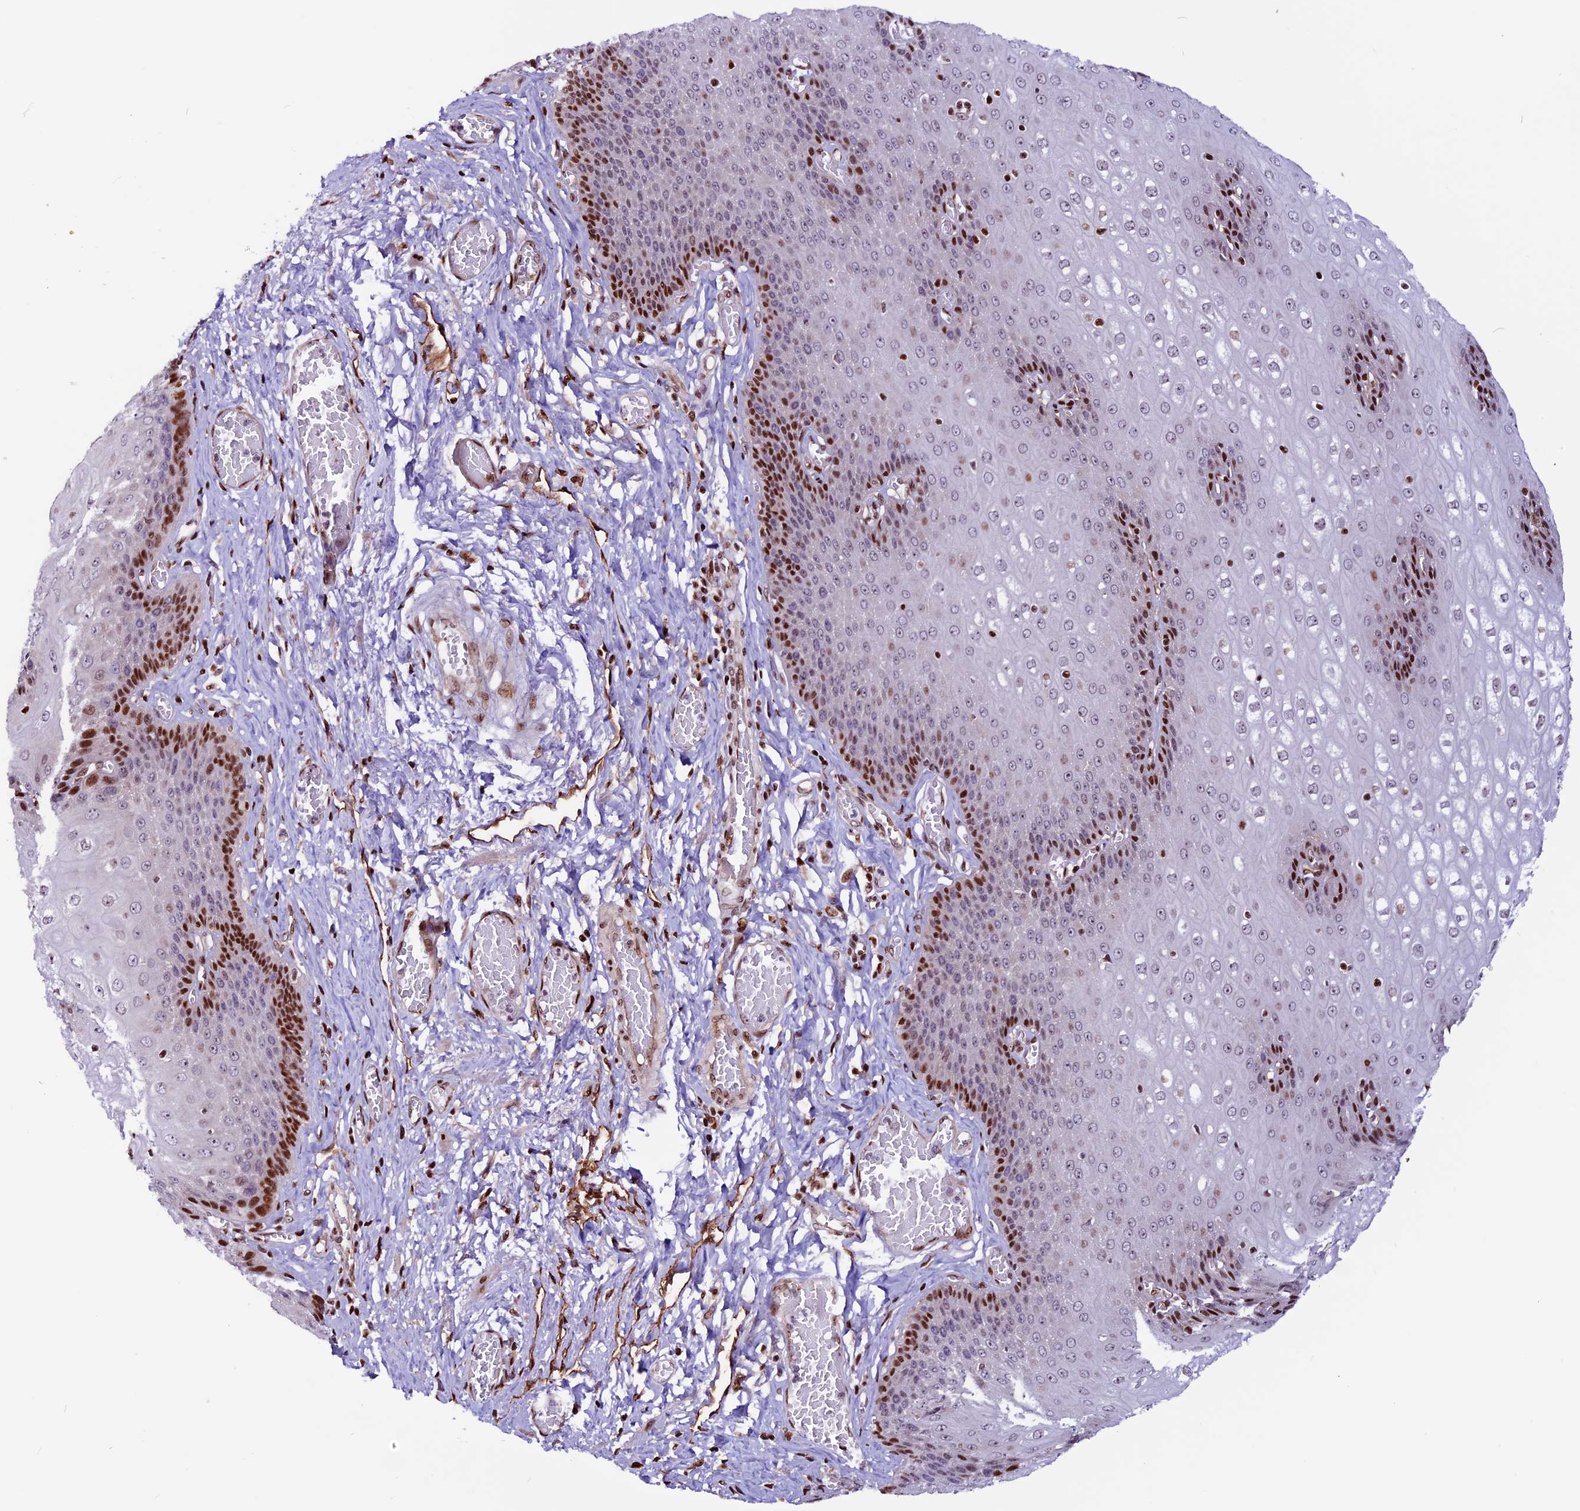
{"staining": {"intensity": "strong", "quantity": "<25%", "location": "nuclear"}, "tissue": "esophagus", "cell_type": "Squamous epithelial cells", "image_type": "normal", "snomed": [{"axis": "morphology", "description": "Normal tissue, NOS"}, {"axis": "topography", "description": "Esophagus"}], "caption": "Esophagus stained for a protein (brown) shows strong nuclear positive positivity in approximately <25% of squamous epithelial cells.", "gene": "RINL", "patient": {"sex": "male", "age": 60}}